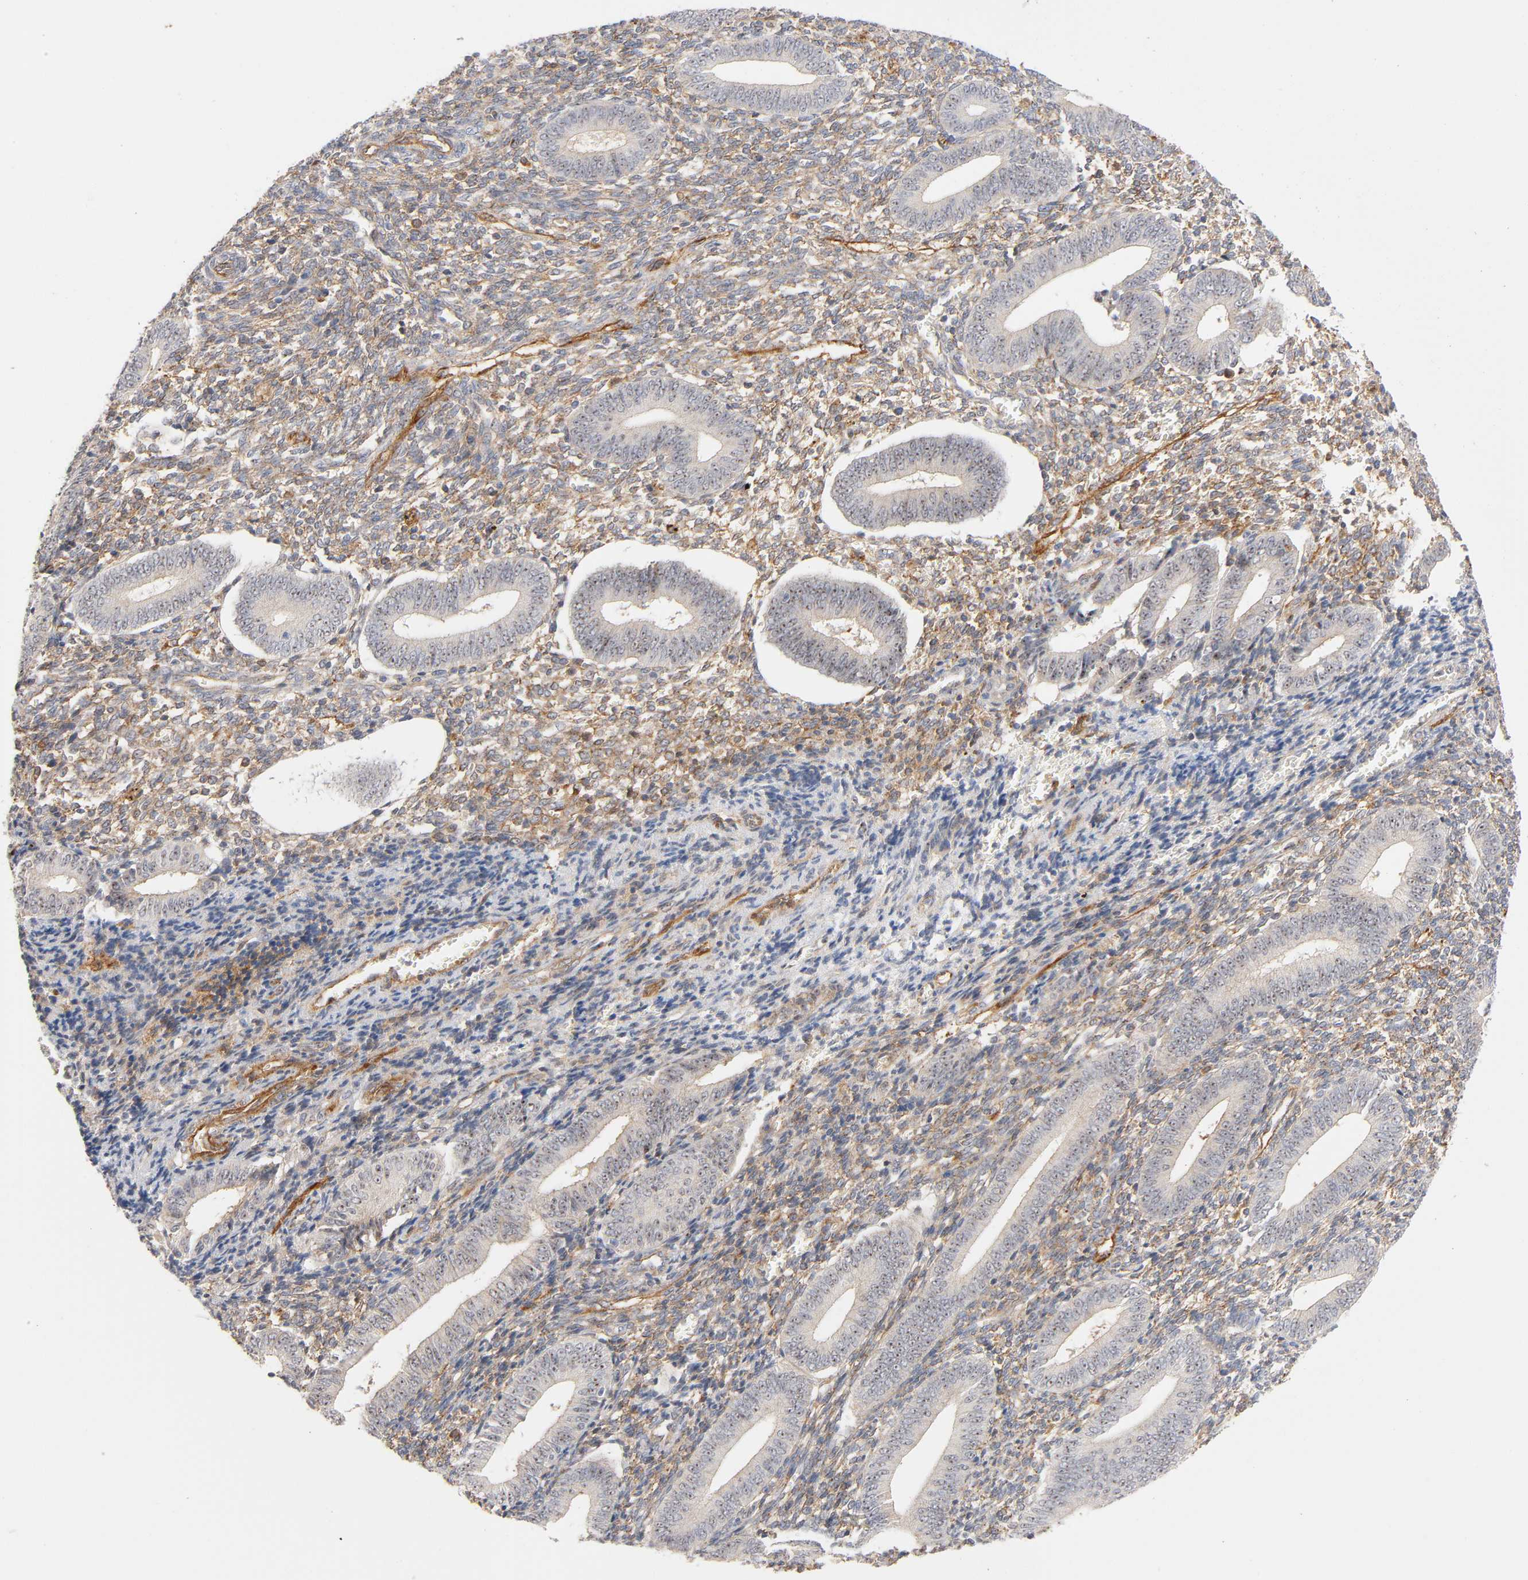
{"staining": {"intensity": "moderate", "quantity": ">75%", "location": "cytoplasmic/membranous"}, "tissue": "endometrium", "cell_type": "Cells in endometrial stroma", "image_type": "normal", "snomed": [{"axis": "morphology", "description": "Normal tissue, NOS"}, {"axis": "topography", "description": "Uterus"}, {"axis": "topography", "description": "Endometrium"}], "caption": "Immunohistochemical staining of normal human endometrium exhibits >75% levels of moderate cytoplasmic/membranous protein positivity in about >75% of cells in endometrial stroma.", "gene": "PLD1", "patient": {"sex": "female", "age": 33}}